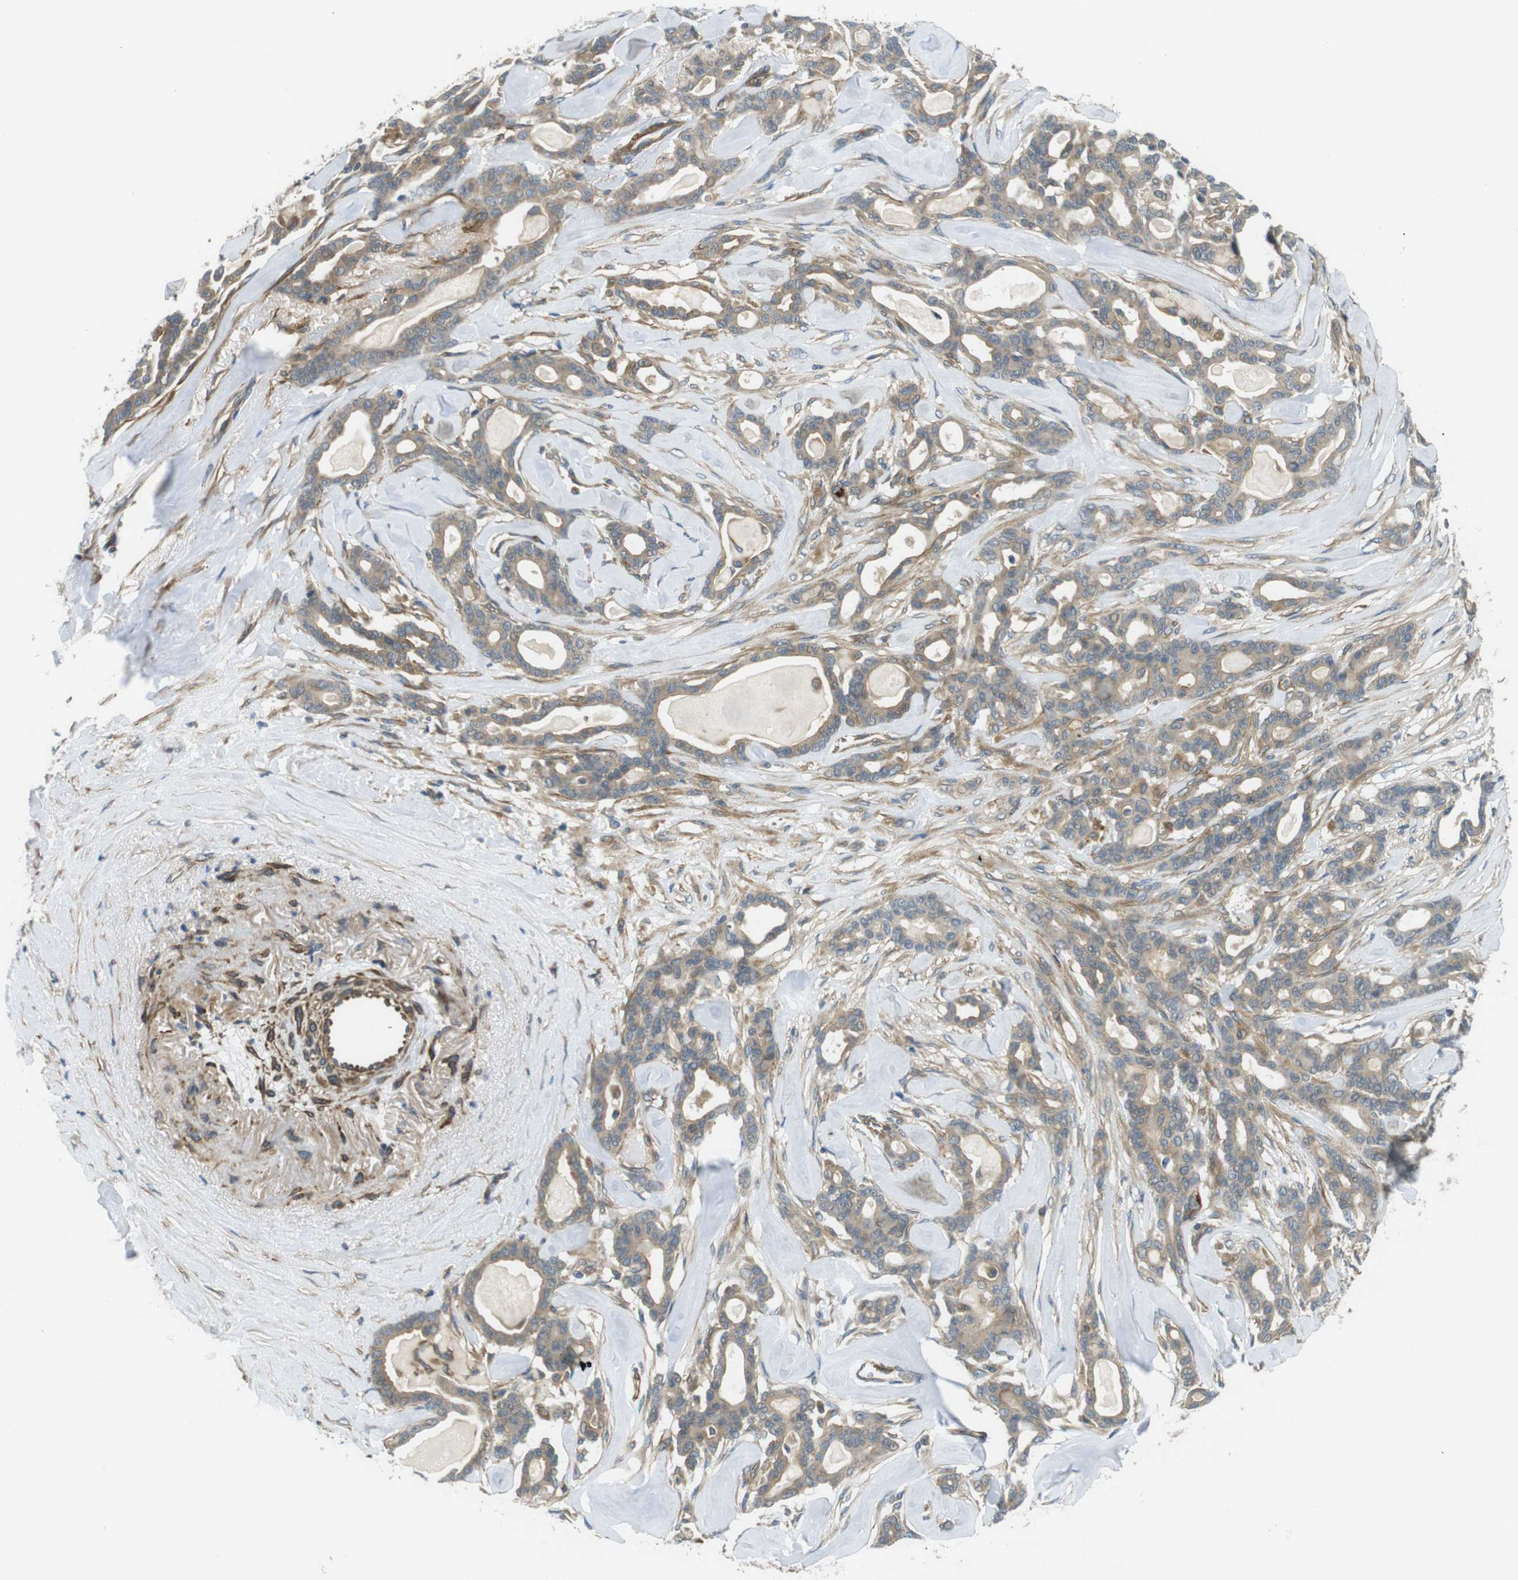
{"staining": {"intensity": "weak", "quantity": ">75%", "location": "cytoplasmic/membranous"}, "tissue": "pancreatic cancer", "cell_type": "Tumor cells", "image_type": "cancer", "snomed": [{"axis": "morphology", "description": "Adenocarcinoma, NOS"}, {"axis": "topography", "description": "Pancreas"}], "caption": "IHC histopathology image of human pancreatic cancer stained for a protein (brown), which displays low levels of weak cytoplasmic/membranous expression in approximately >75% of tumor cells.", "gene": "TSC1", "patient": {"sex": "male", "age": 63}}